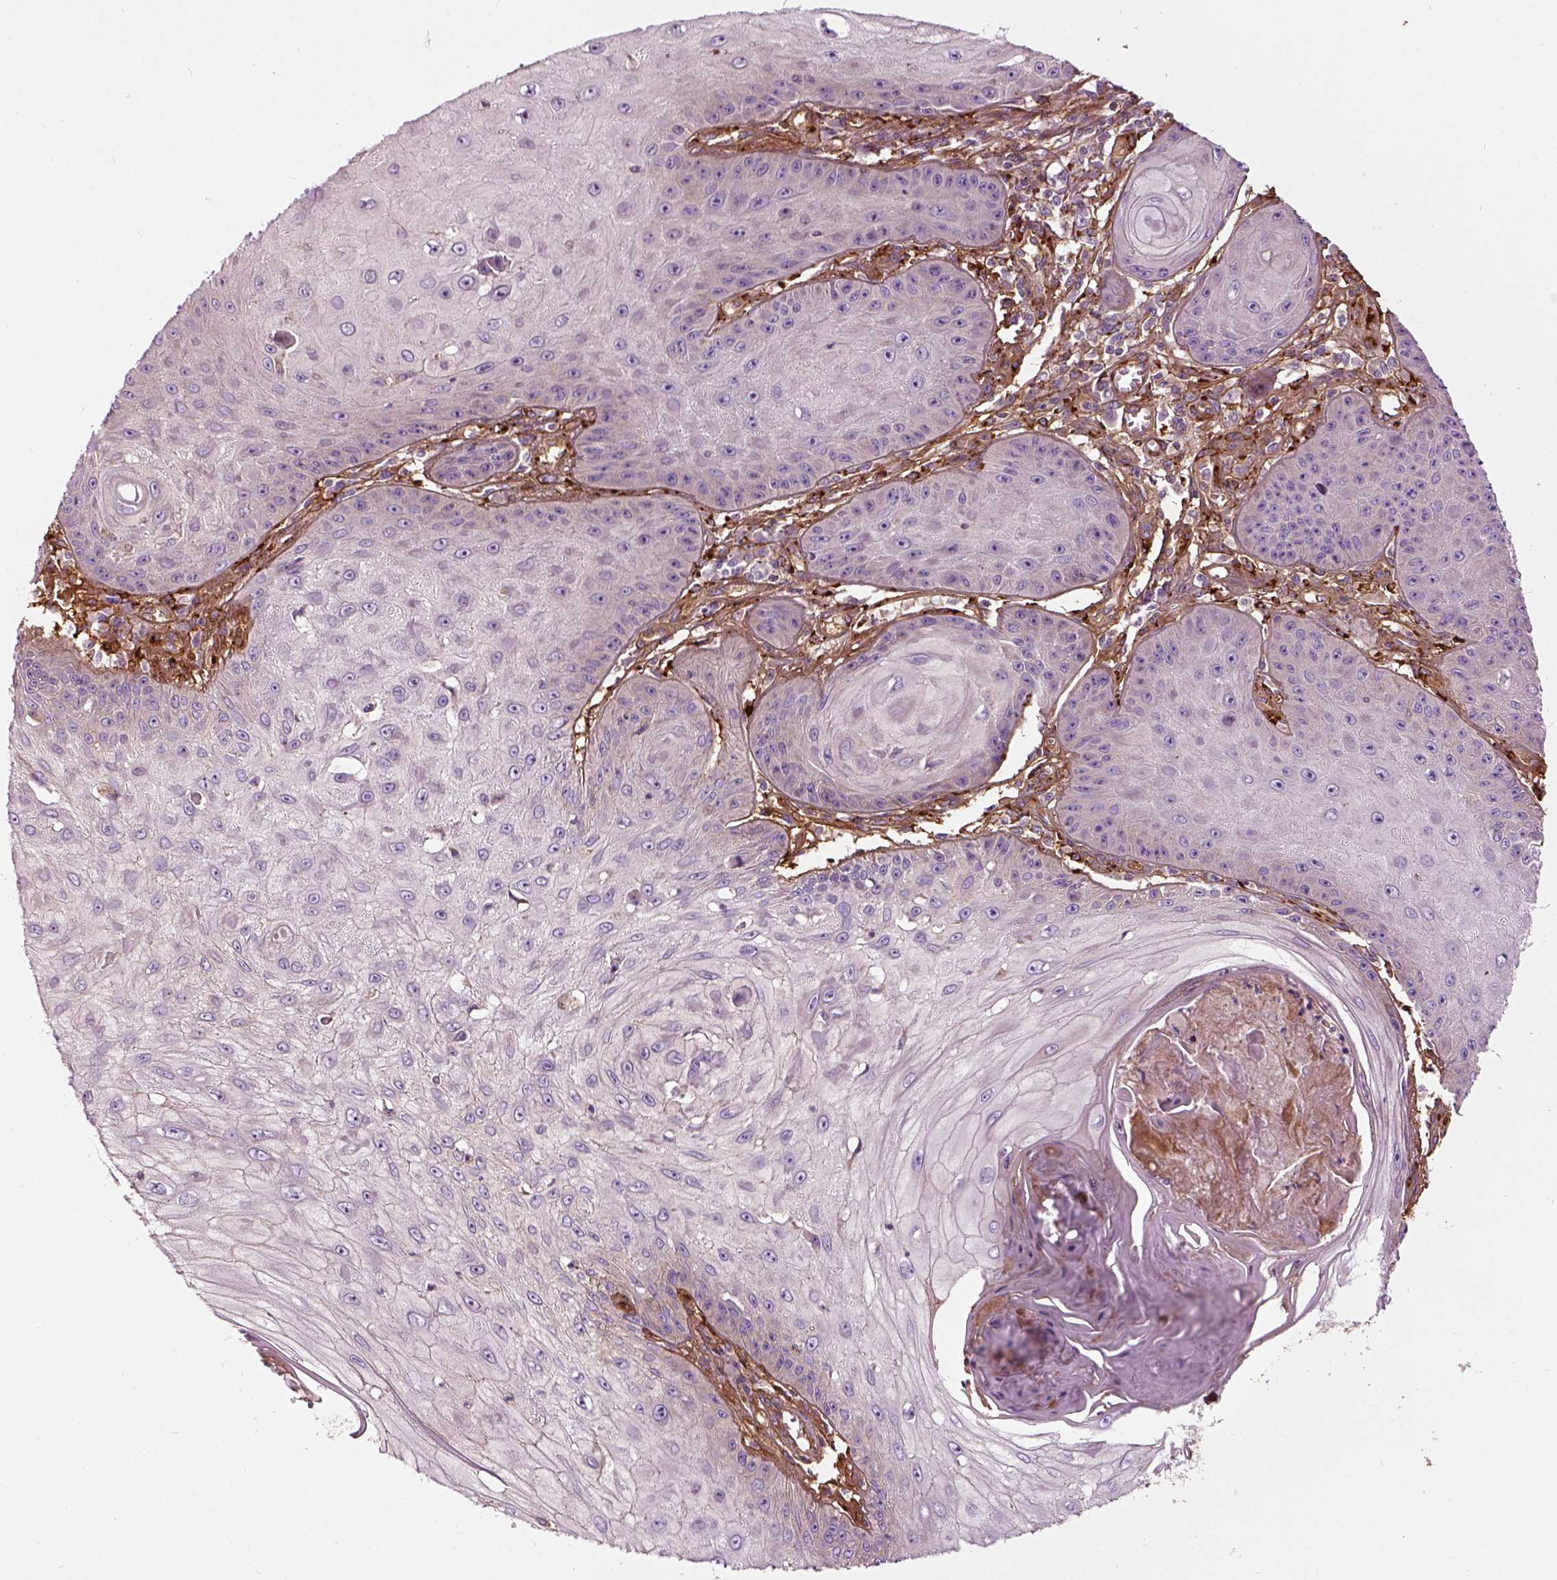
{"staining": {"intensity": "negative", "quantity": "none", "location": "none"}, "tissue": "skin cancer", "cell_type": "Tumor cells", "image_type": "cancer", "snomed": [{"axis": "morphology", "description": "Squamous cell carcinoma, NOS"}, {"axis": "topography", "description": "Skin"}], "caption": "Tumor cells are negative for protein expression in human squamous cell carcinoma (skin). (Brightfield microscopy of DAB immunohistochemistry (IHC) at high magnification).", "gene": "COL6A2", "patient": {"sex": "male", "age": 70}}